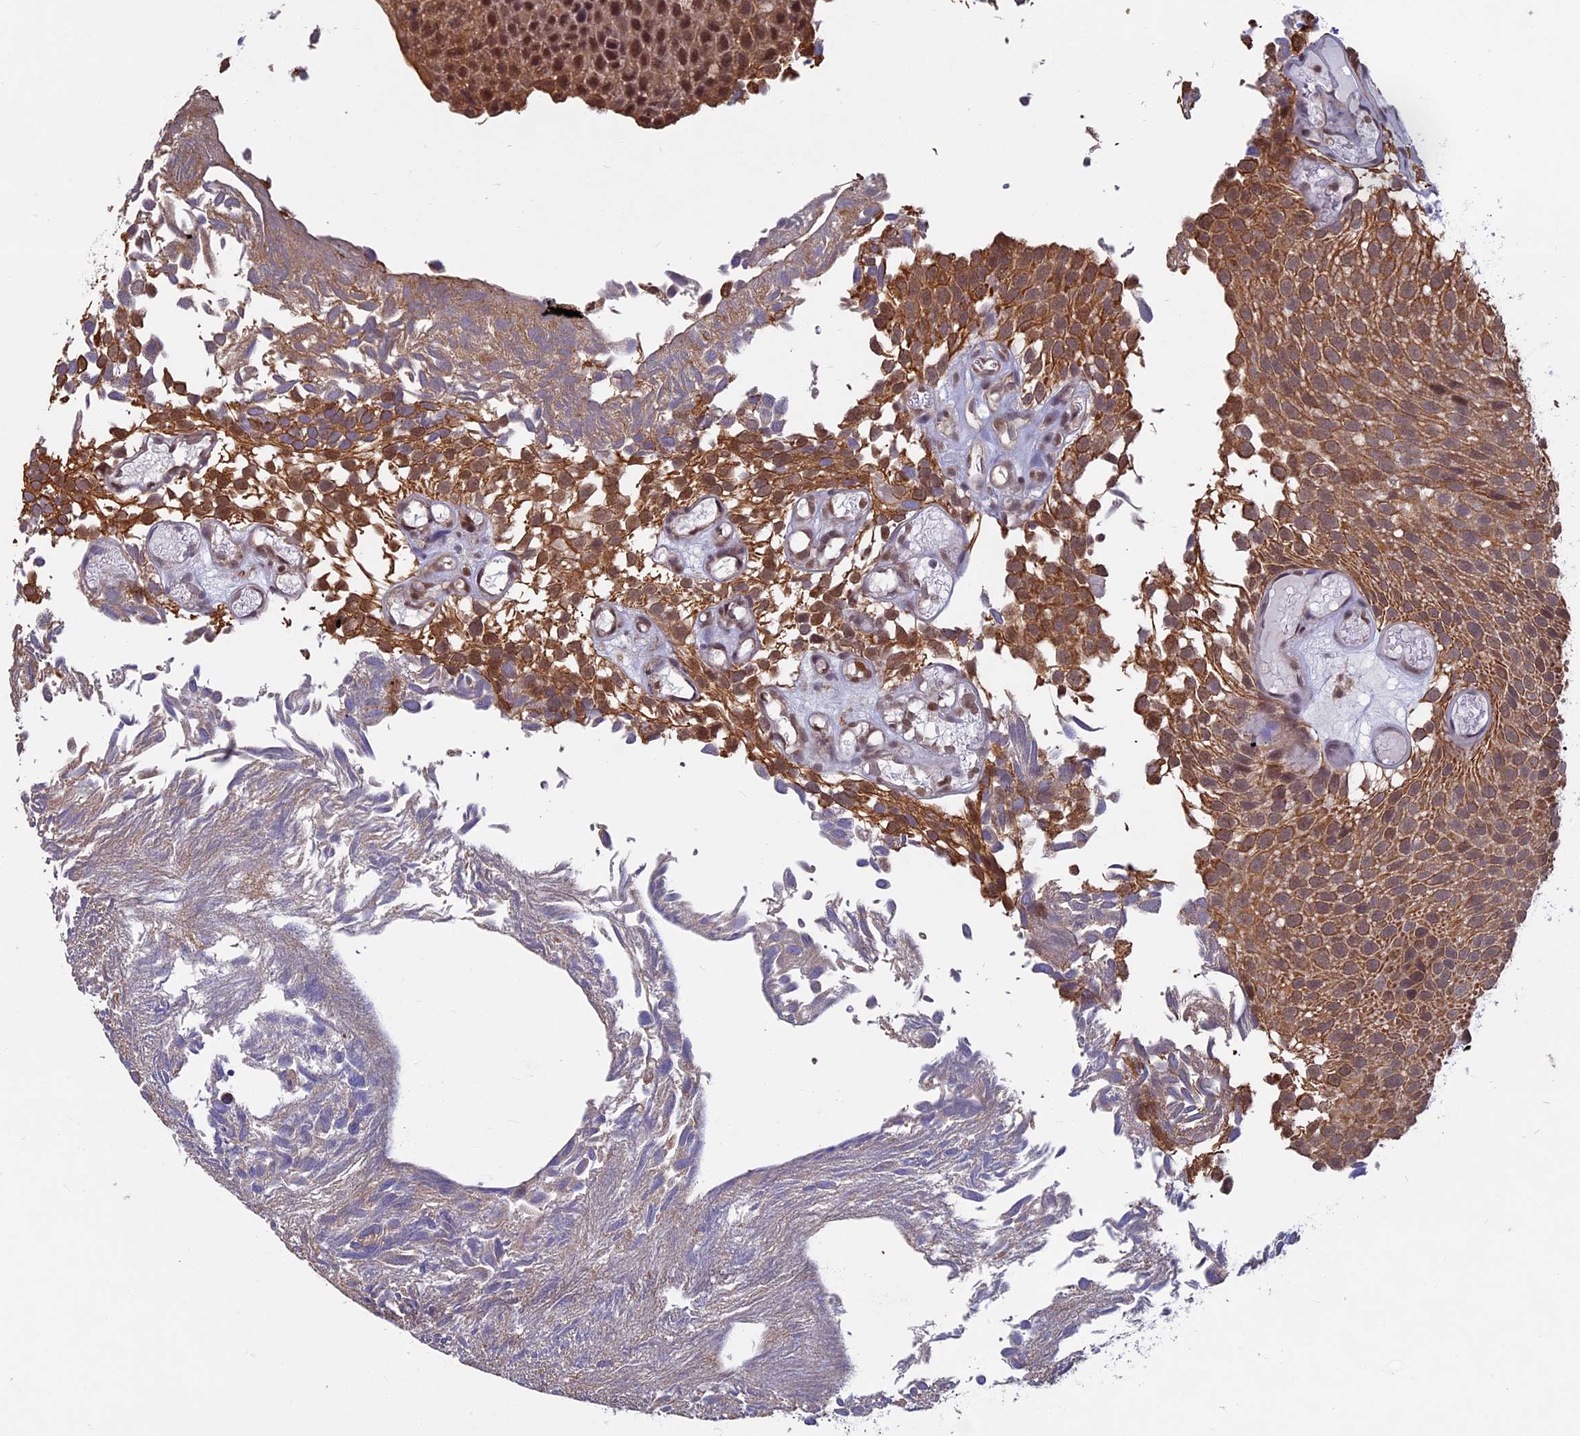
{"staining": {"intensity": "moderate", "quantity": ">75%", "location": "cytoplasmic/membranous,nuclear"}, "tissue": "urothelial cancer", "cell_type": "Tumor cells", "image_type": "cancer", "snomed": [{"axis": "morphology", "description": "Urothelial carcinoma, Low grade"}, {"axis": "topography", "description": "Urinary bladder"}], "caption": "The photomicrograph displays a brown stain indicating the presence of a protein in the cytoplasmic/membranous and nuclear of tumor cells in low-grade urothelial carcinoma.", "gene": "SPIRE1", "patient": {"sex": "male", "age": 89}}